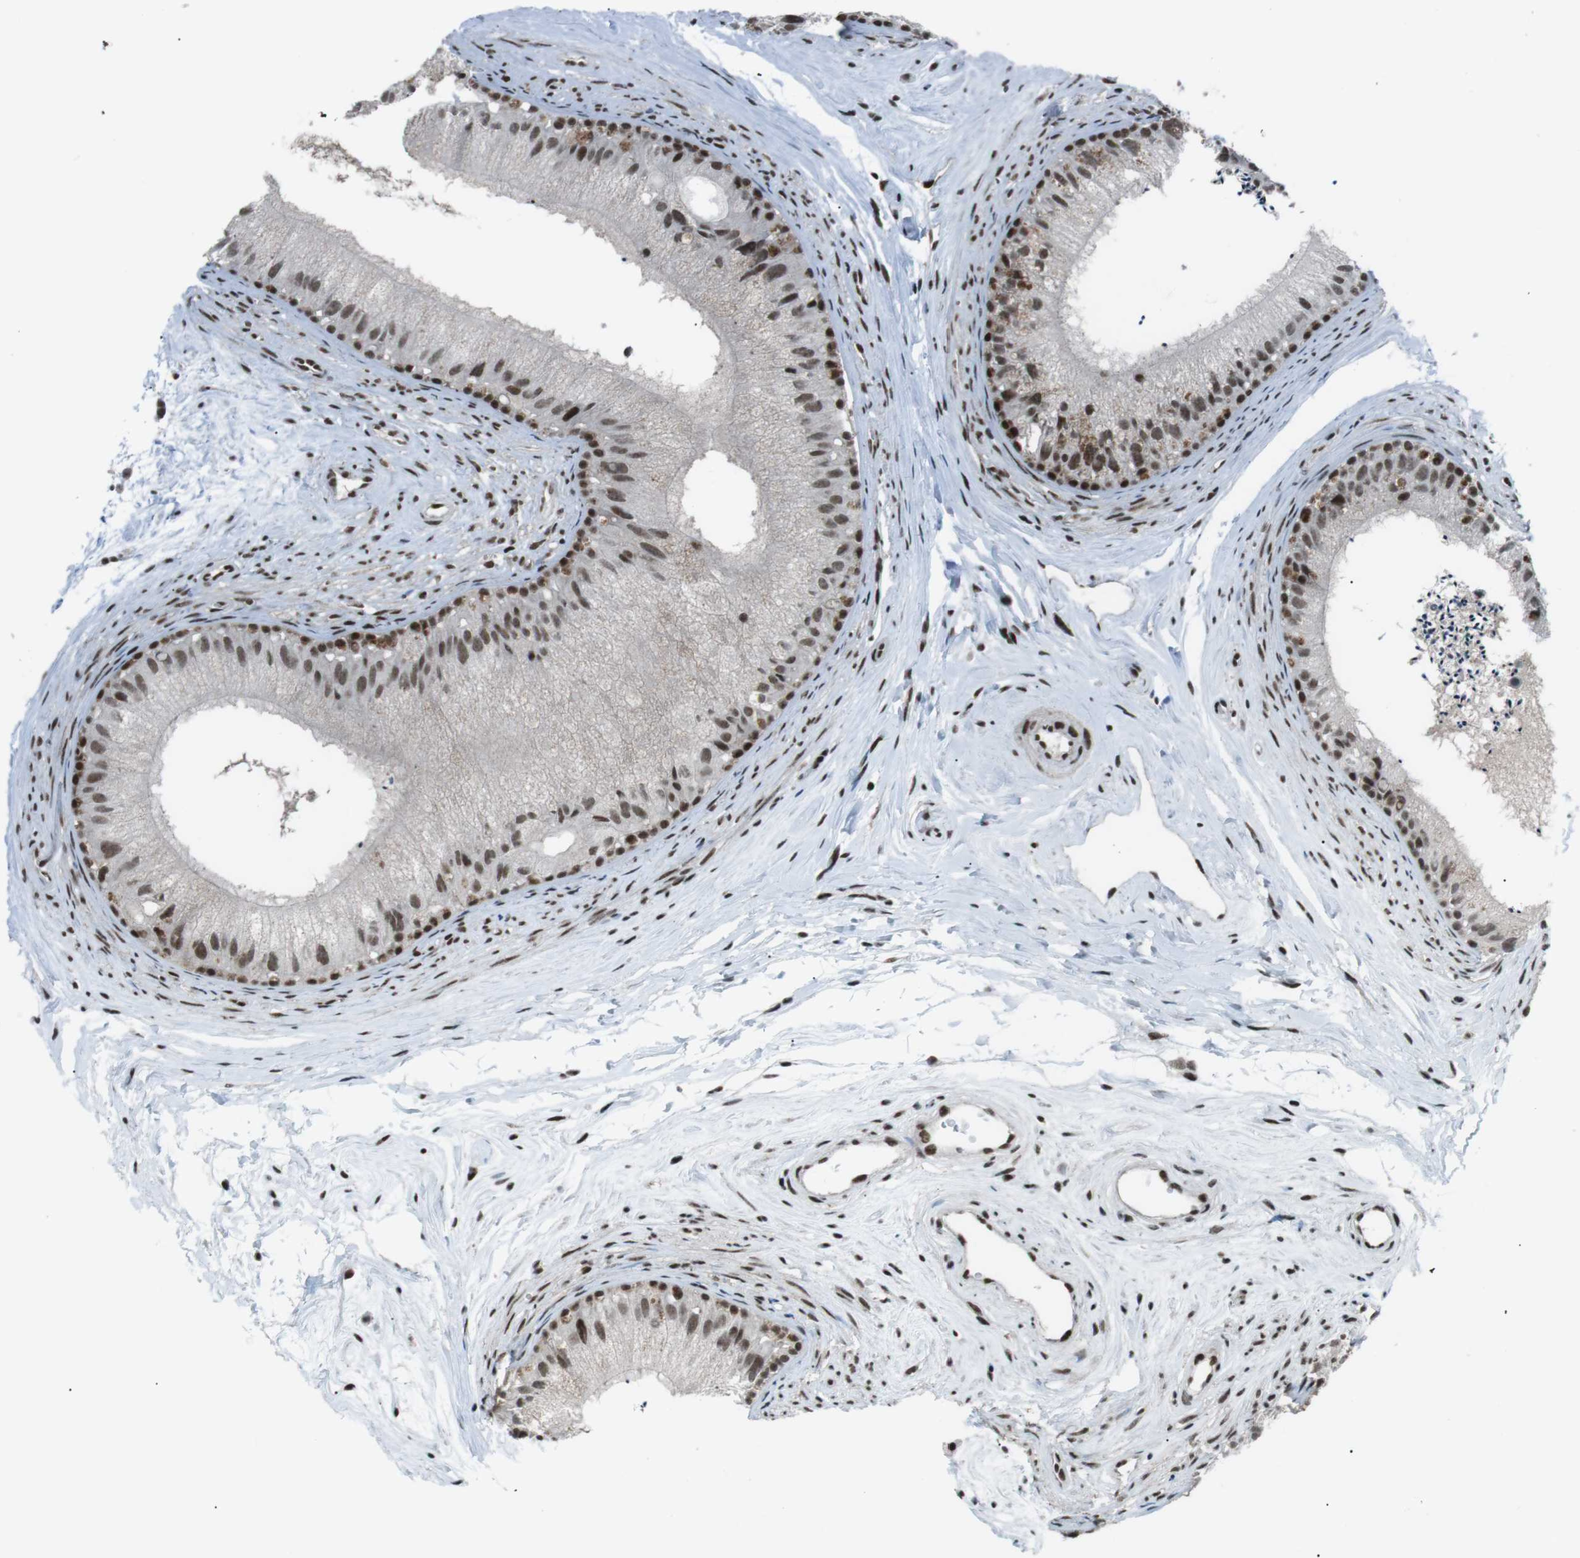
{"staining": {"intensity": "strong", "quantity": ">75%", "location": "nuclear"}, "tissue": "epididymis", "cell_type": "Glandular cells", "image_type": "normal", "snomed": [{"axis": "morphology", "description": "Normal tissue, NOS"}, {"axis": "topography", "description": "Epididymis"}], "caption": "Benign epididymis displays strong nuclear staining in approximately >75% of glandular cells The protein is stained brown, and the nuclei are stained in blue (DAB IHC with brightfield microscopy, high magnification)..", "gene": "TAF1", "patient": {"sex": "male", "age": 56}}